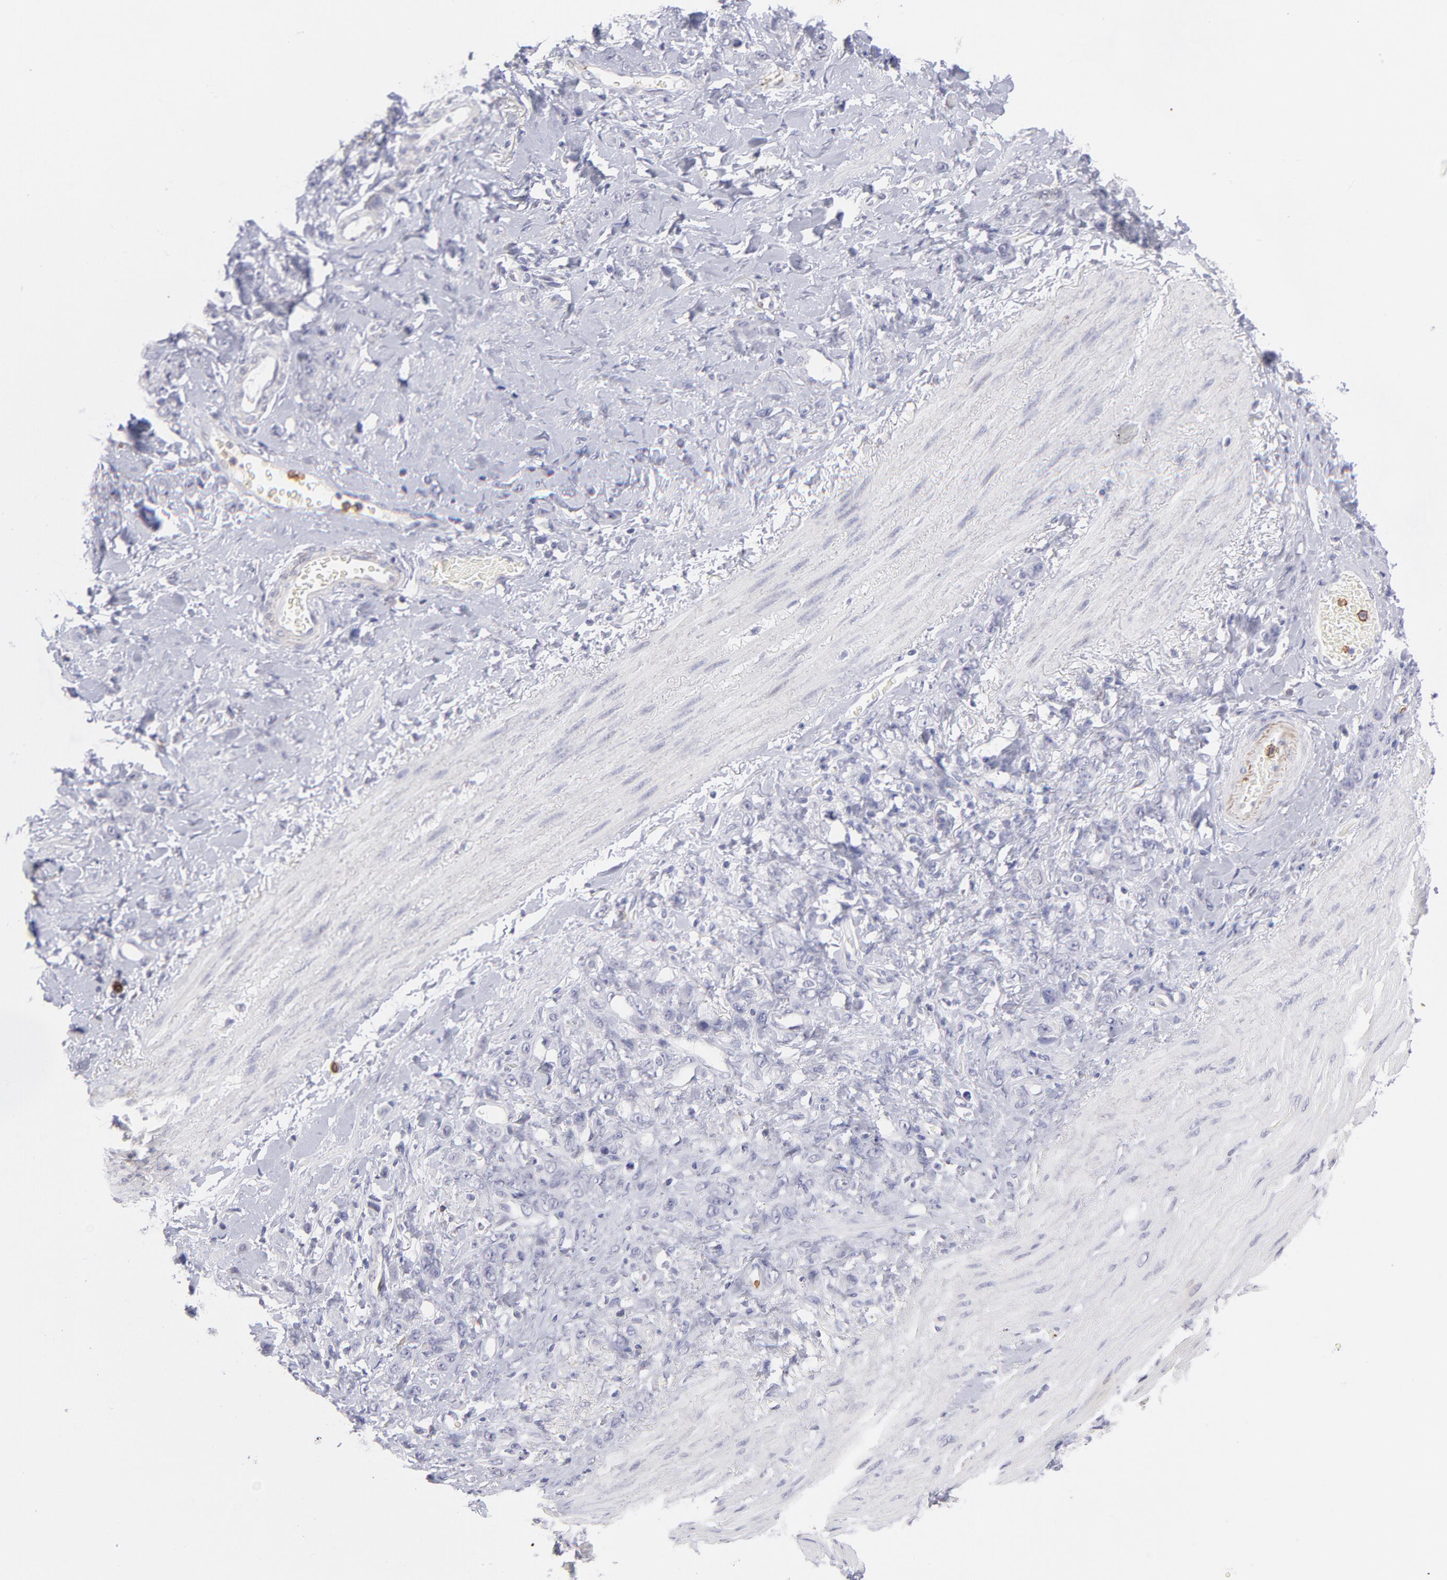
{"staining": {"intensity": "negative", "quantity": "none", "location": "none"}, "tissue": "stomach cancer", "cell_type": "Tumor cells", "image_type": "cancer", "snomed": [{"axis": "morphology", "description": "Normal tissue, NOS"}, {"axis": "morphology", "description": "Adenocarcinoma, NOS"}, {"axis": "topography", "description": "Stomach"}], "caption": "DAB immunohistochemical staining of human stomach adenocarcinoma reveals no significant expression in tumor cells.", "gene": "LTB4R", "patient": {"sex": "male", "age": 82}}